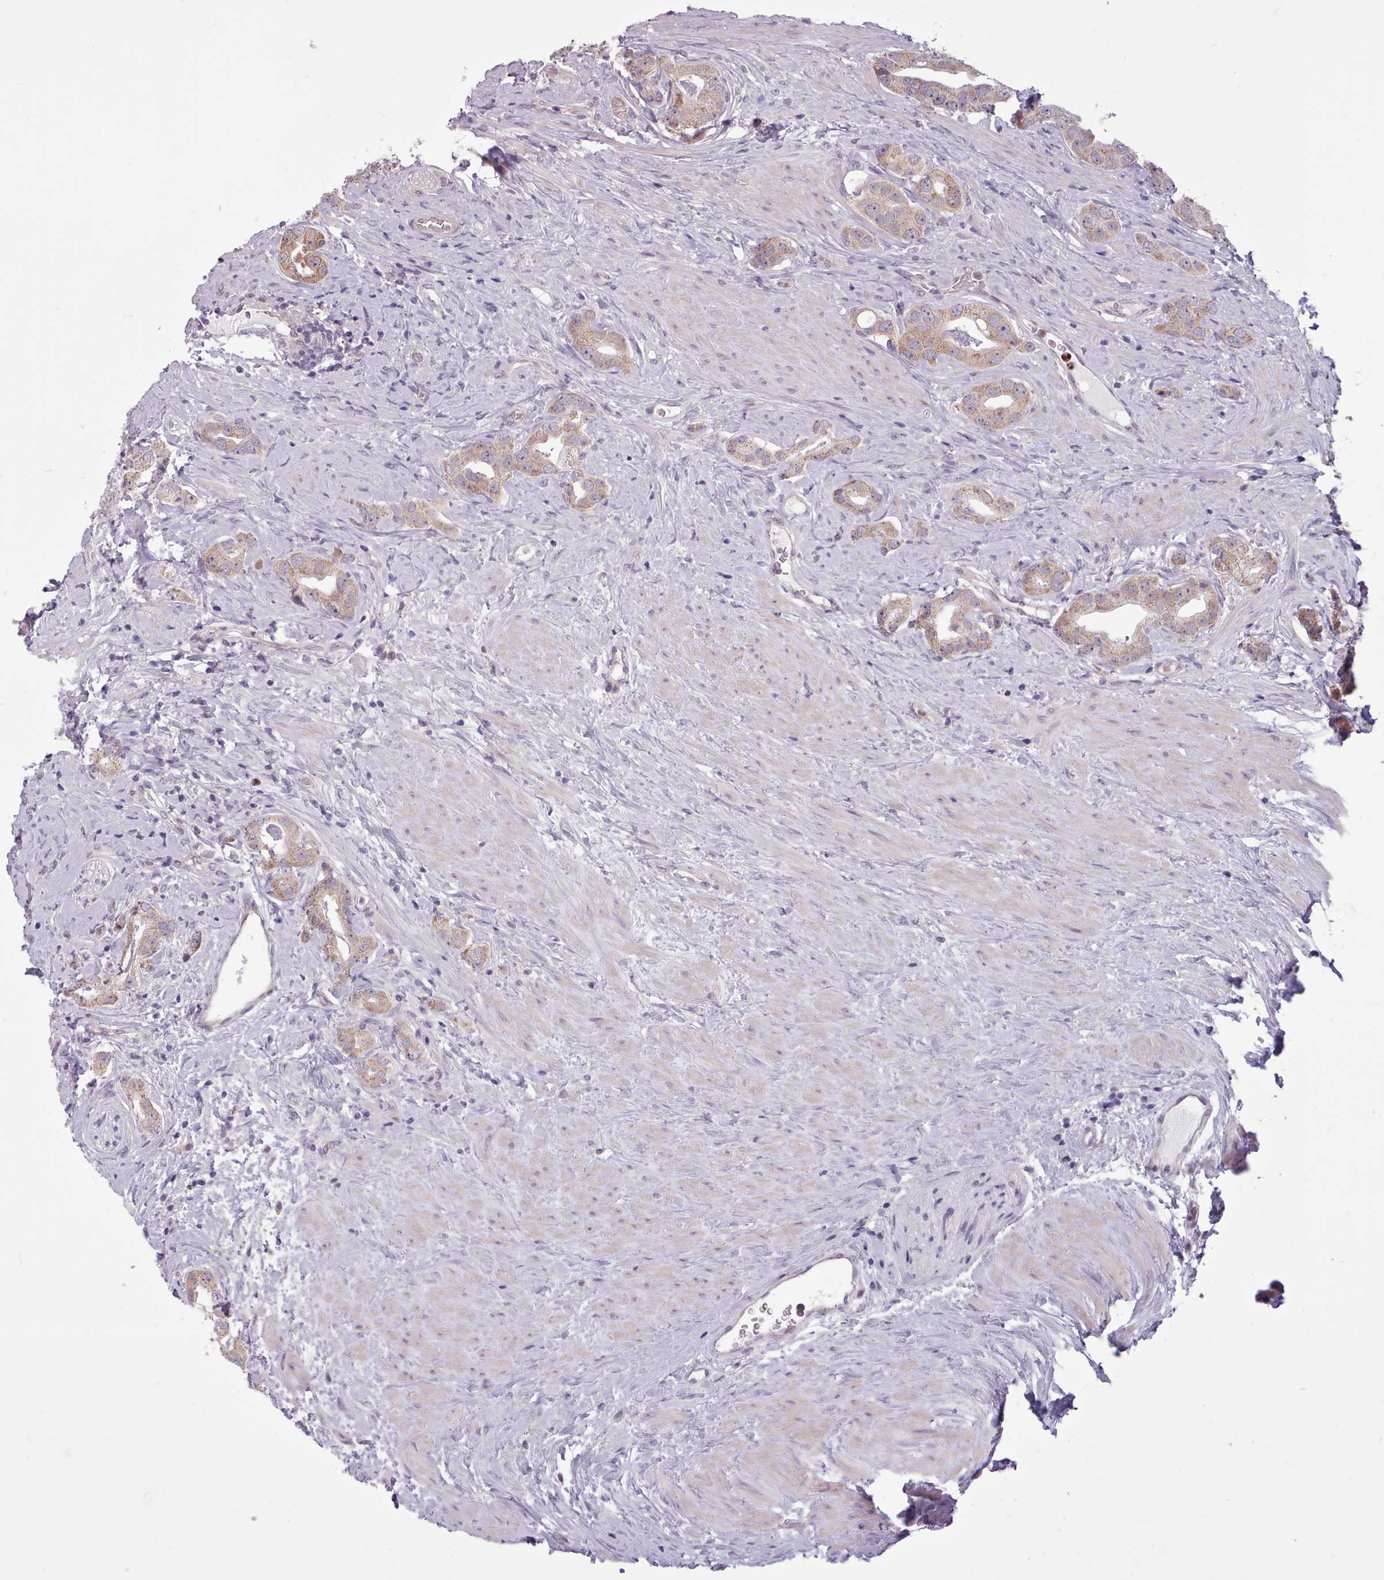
{"staining": {"intensity": "weak", "quantity": "25%-75%", "location": "cytoplasmic/membranous"}, "tissue": "prostate cancer", "cell_type": "Tumor cells", "image_type": "cancer", "snomed": [{"axis": "morphology", "description": "Adenocarcinoma, High grade"}, {"axis": "topography", "description": "Prostate"}], "caption": "IHC of human prostate high-grade adenocarcinoma reveals low levels of weak cytoplasmic/membranous staining in approximately 25%-75% of tumor cells. (brown staining indicates protein expression, while blue staining denotes nuclei).", "gene": "SLURP1", "patient": {"sex": "male", "age": 63}}